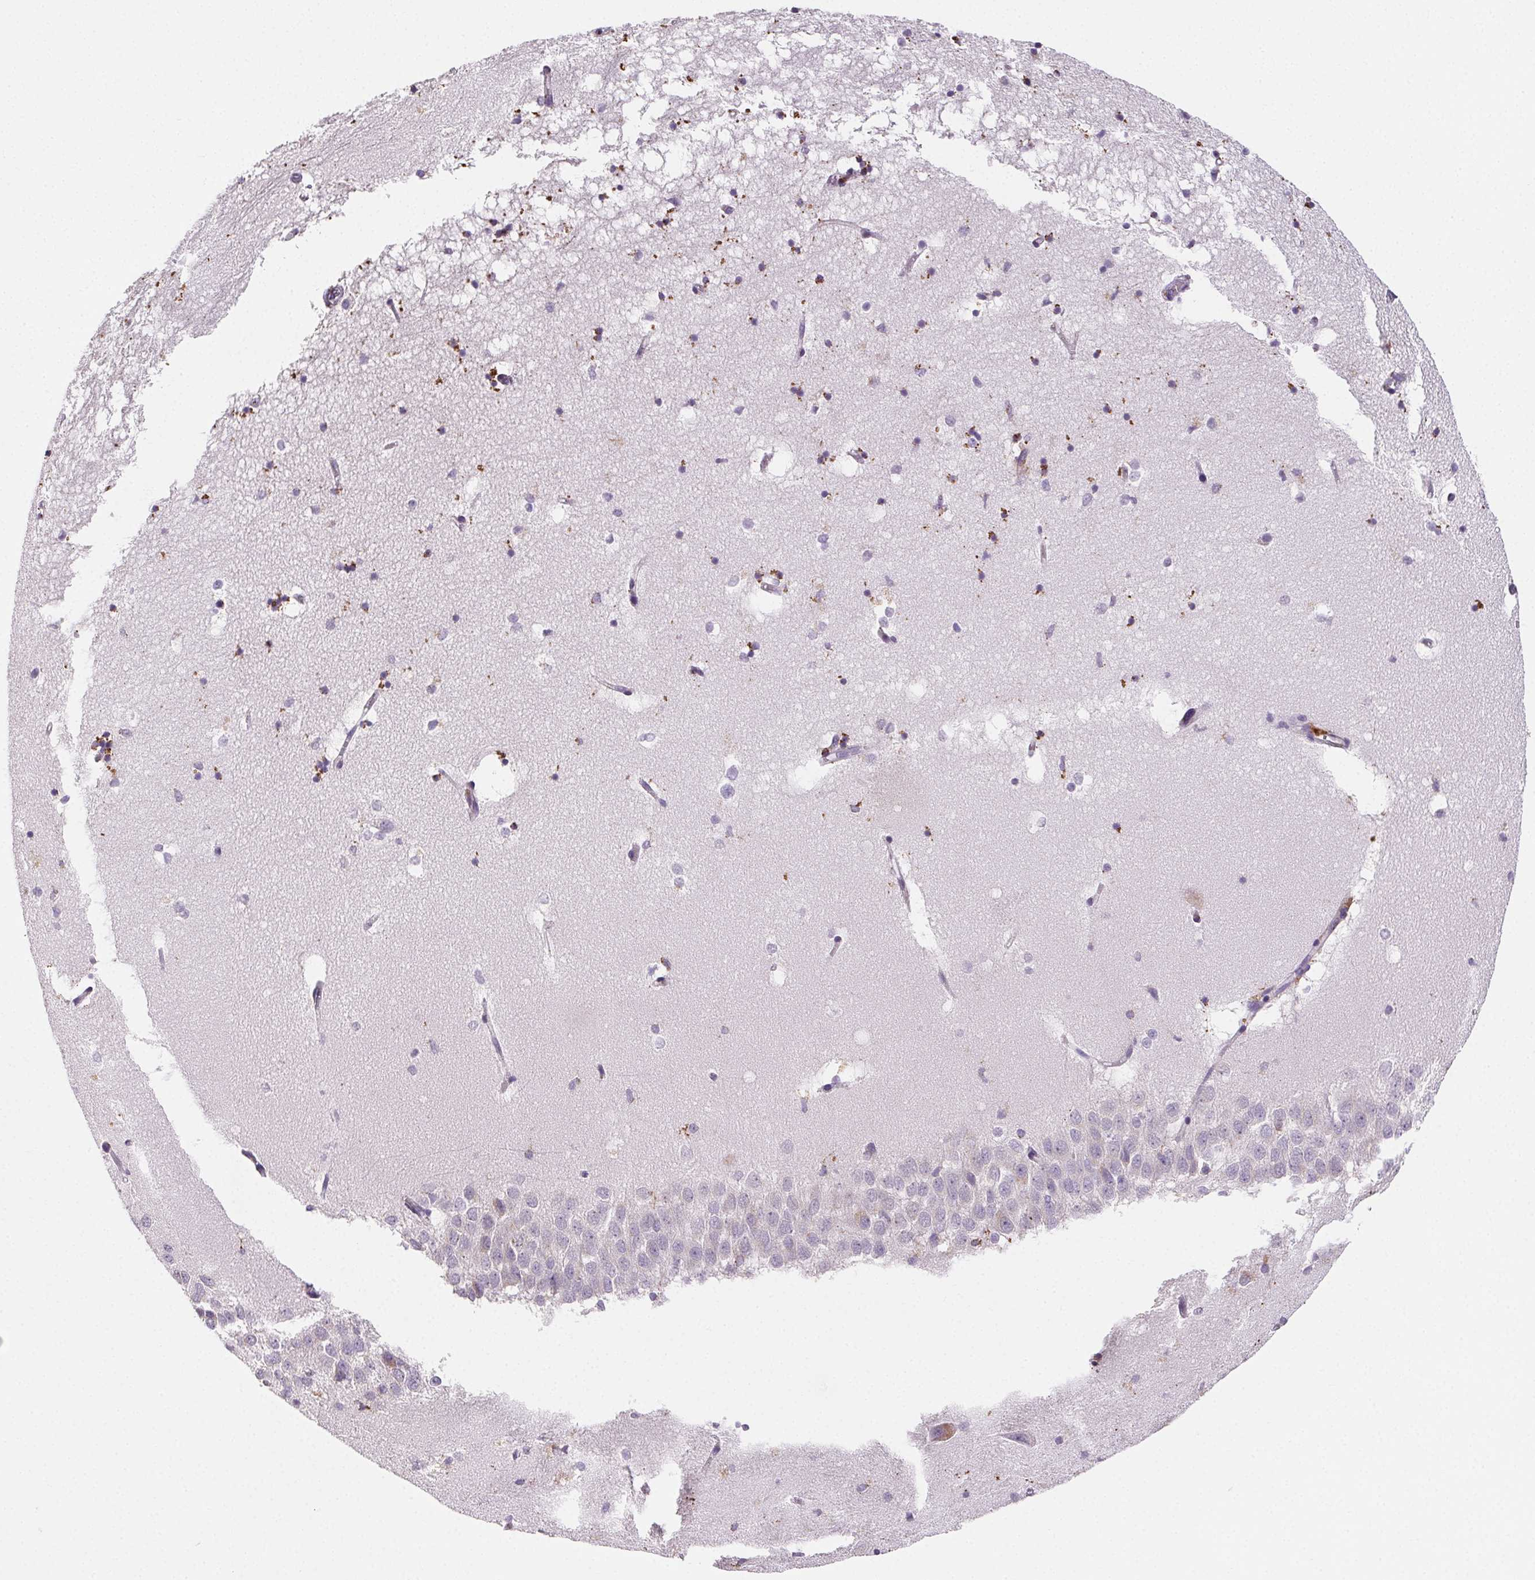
{"staining": {"intensity": "moderate", "quantity": "<25%", "location": "cytoplasmic/membranous"}, "tissue": "hippocampus", "cell_type": "Glial cells", "image_type": "normal", "snomed": [{"axis": "morphology", "description": "Normal tissue, NOS"}, {"axis": "topography", "description": "Hippocampus"}], "caption": "Moderate cytoplasmic/membranous staining for a protein is present in approximately <25% of glial cells of unremarkable hippocampus using IHC.", "gene": "LIPA", "patient": {"sex": "male", "age": 58}}